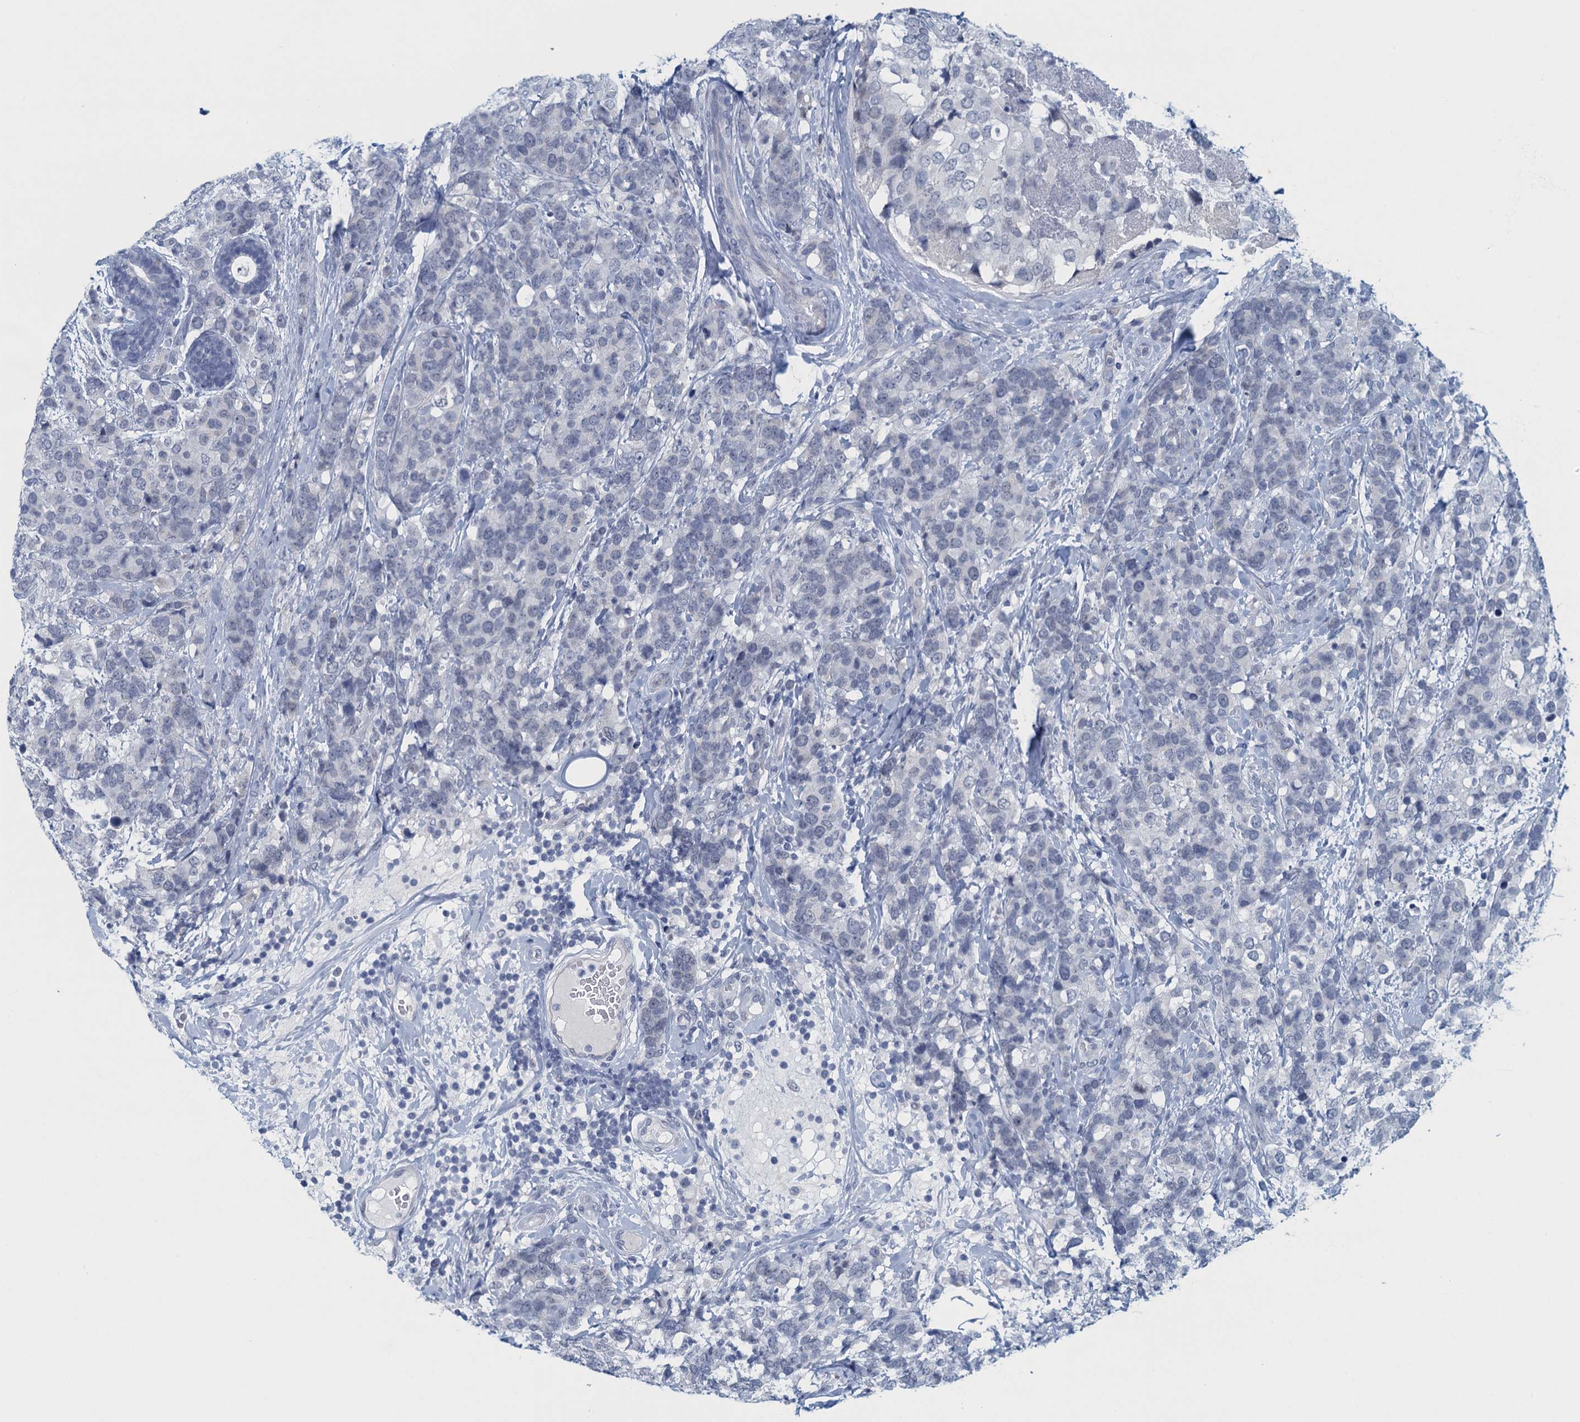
{"staining": {"intensity": "negative", "quantity": "none", "location": "none"}, "tissue": "breast cancer", "cell_type": "Tumor cells", "image_type": "cancer", "snomed": [{"axis": "morphology", "description": "Lobular carcinoma"}, {"axis": "topography", "description": "Breast"}], "caption": "A micrograph of breast cancer (lobular carcinoma) stained for a protein demonstrates no brown staining in tumor cells. Nuclei are stained in blue.", "gene": "ENSG00000131152", "patient": {"sex": "female", "age": 59}}